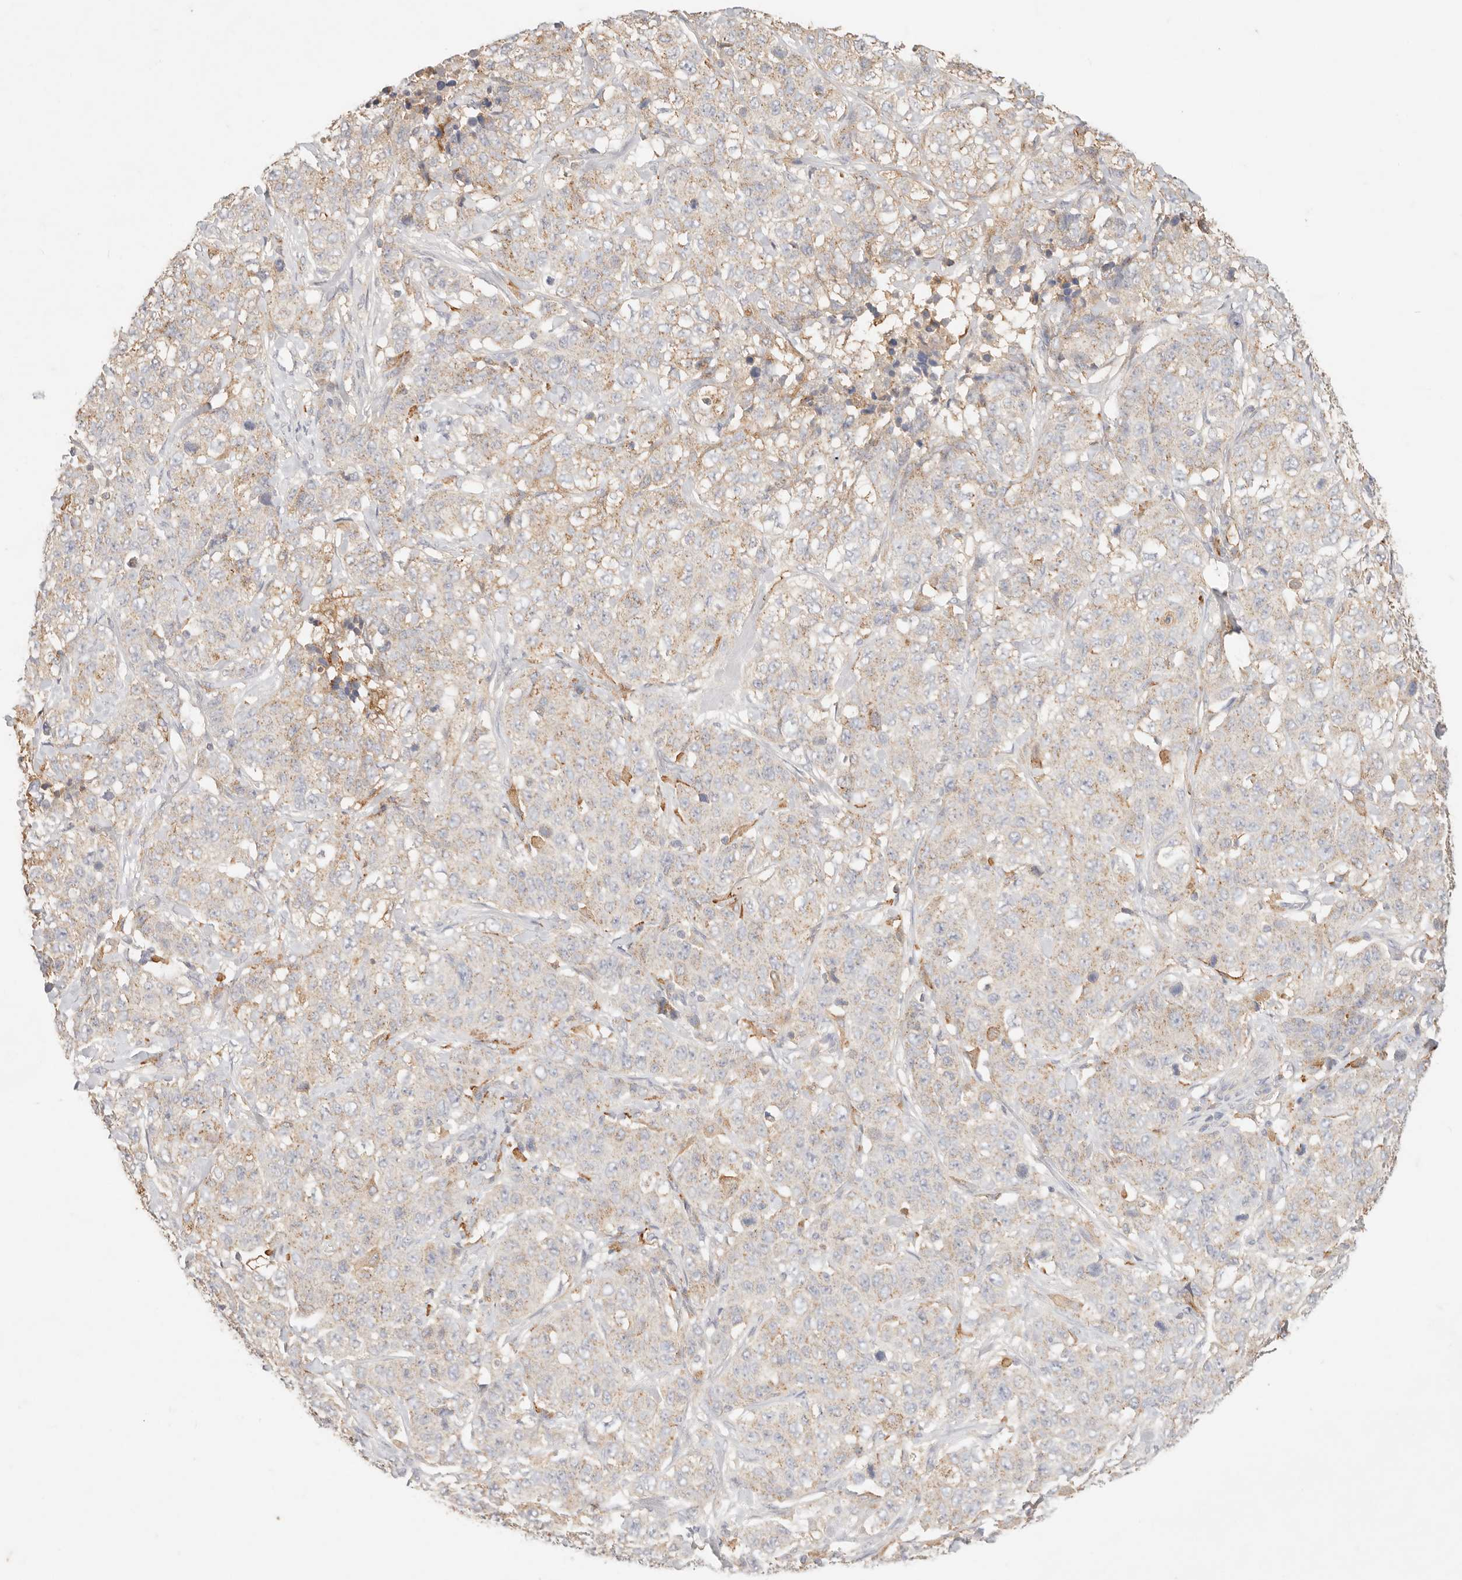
{"staining": {"intensity": "weak", "quantity": ">75%", "location": "cytoplasmic/membranous"}, "tissue": "stomach cancer", "cell_type": "Tumor cells", "image_type": "cancer", "snomed": [{"axis": "morphology", "description": "Adenocarcinoma, NOS"}, {"axis": "topography", "description": "Stomach"}], "caption": "Weak cytoplasmic/membranous protein expression is seen in approximately >75% of tumor cells in stomach cancer (adenocarcinoma).", "gene": "HK2", "patient": {"sex": "male", "age": 48}}